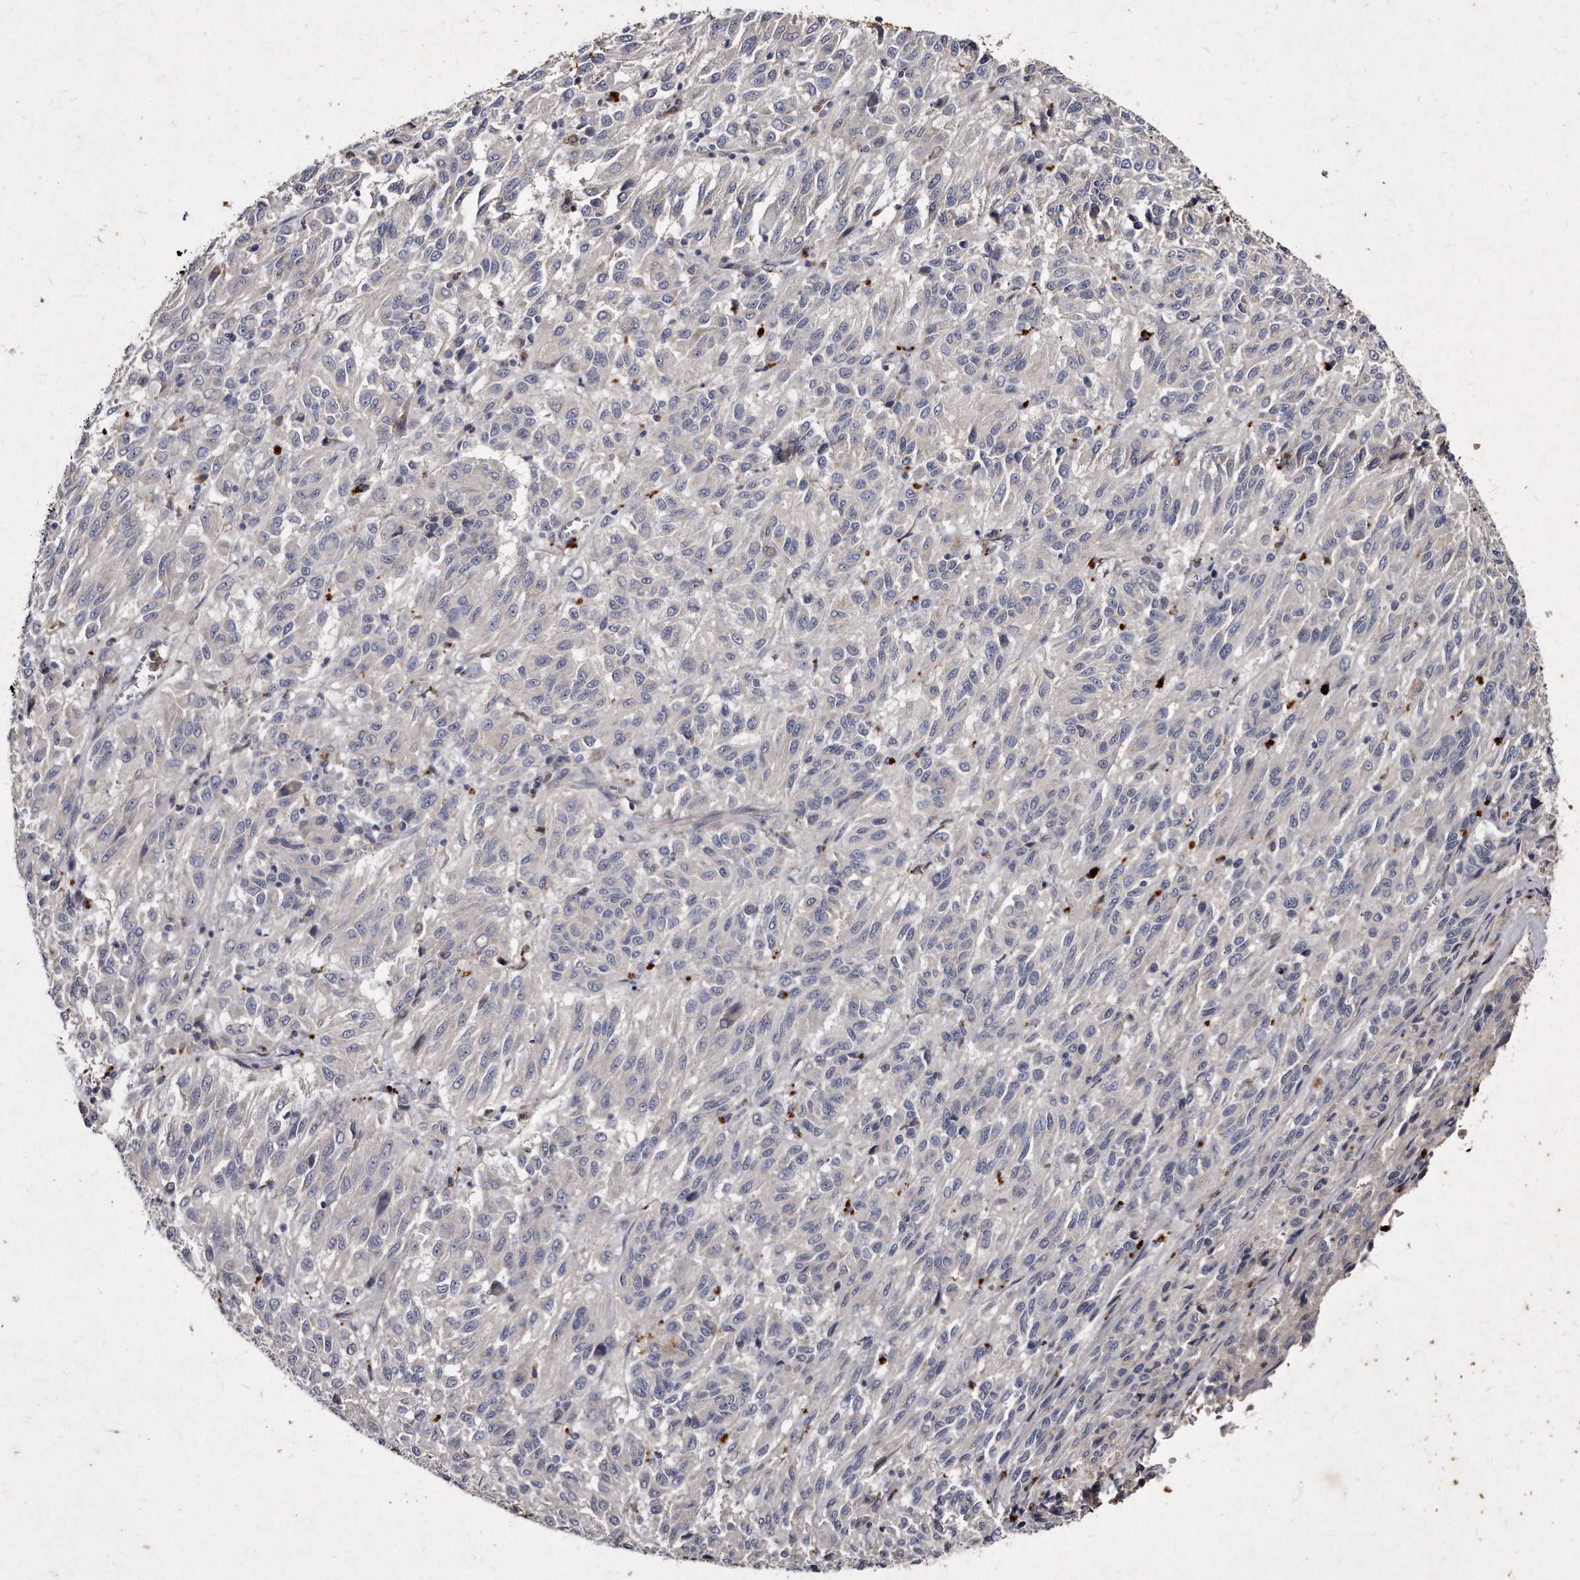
{"staining": {"intensity": "negative", "quantity": "none", "location": "none"}, "tissue": "melanoma", "cell_type": "Tumor cells", "image_type": "cancer", "snomed": [{"axis": "morphology", "description": "Malignant melanoma, Metastatic site"}, {"axis": "topography", "description": "Lung"}], "caption": "Immunohistochemistry photomicrograph of malignant melanoma (metastatic site) stained for a protein (brown), which demonstrates no expression in tumor cells.", "gene": "KLHDC3", "patient": {"sex": "male", "age": 64}}